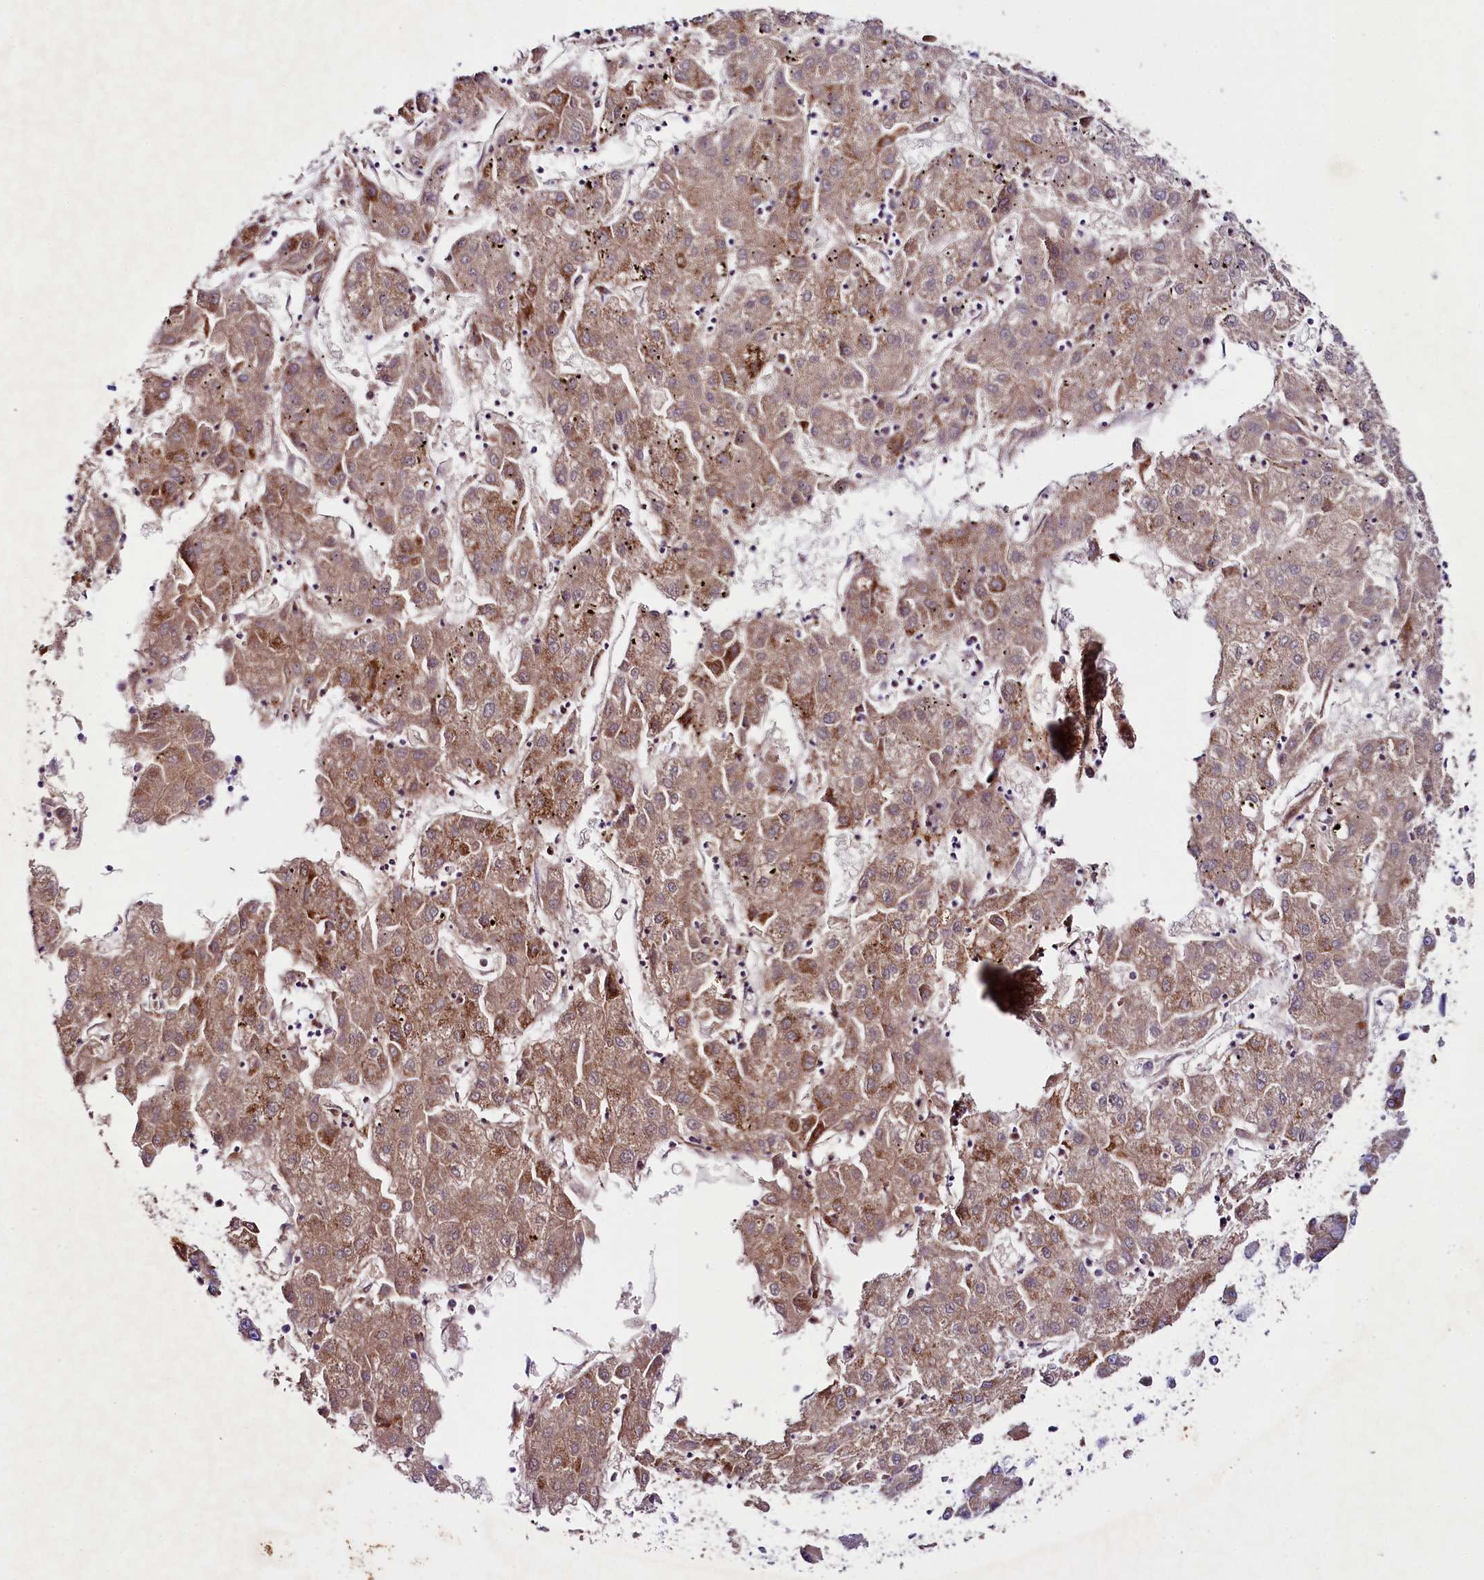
{"staining": {"intensity": "moderate", "quantity": ">75%", "location": "cytoplasmic/membranous"}, "tissue": "liver cancer", "cell_type": "Tumor cells", "image_type": "cancer", "snomed": [{"axis": "morphology", "description": "Carcinoma, Hepatocellular, NOS"}, {"axis": "topography", "description": "Liver"}], "caption": "Brown immunohistochemical staining in human liver hepatocellular carcinoma demonstrates moderate cytoplasmic/membranous positivity in about >75% of tumor cells.", "gene": "SACM1L", "patient": {"sex": "male", "age": 72}}